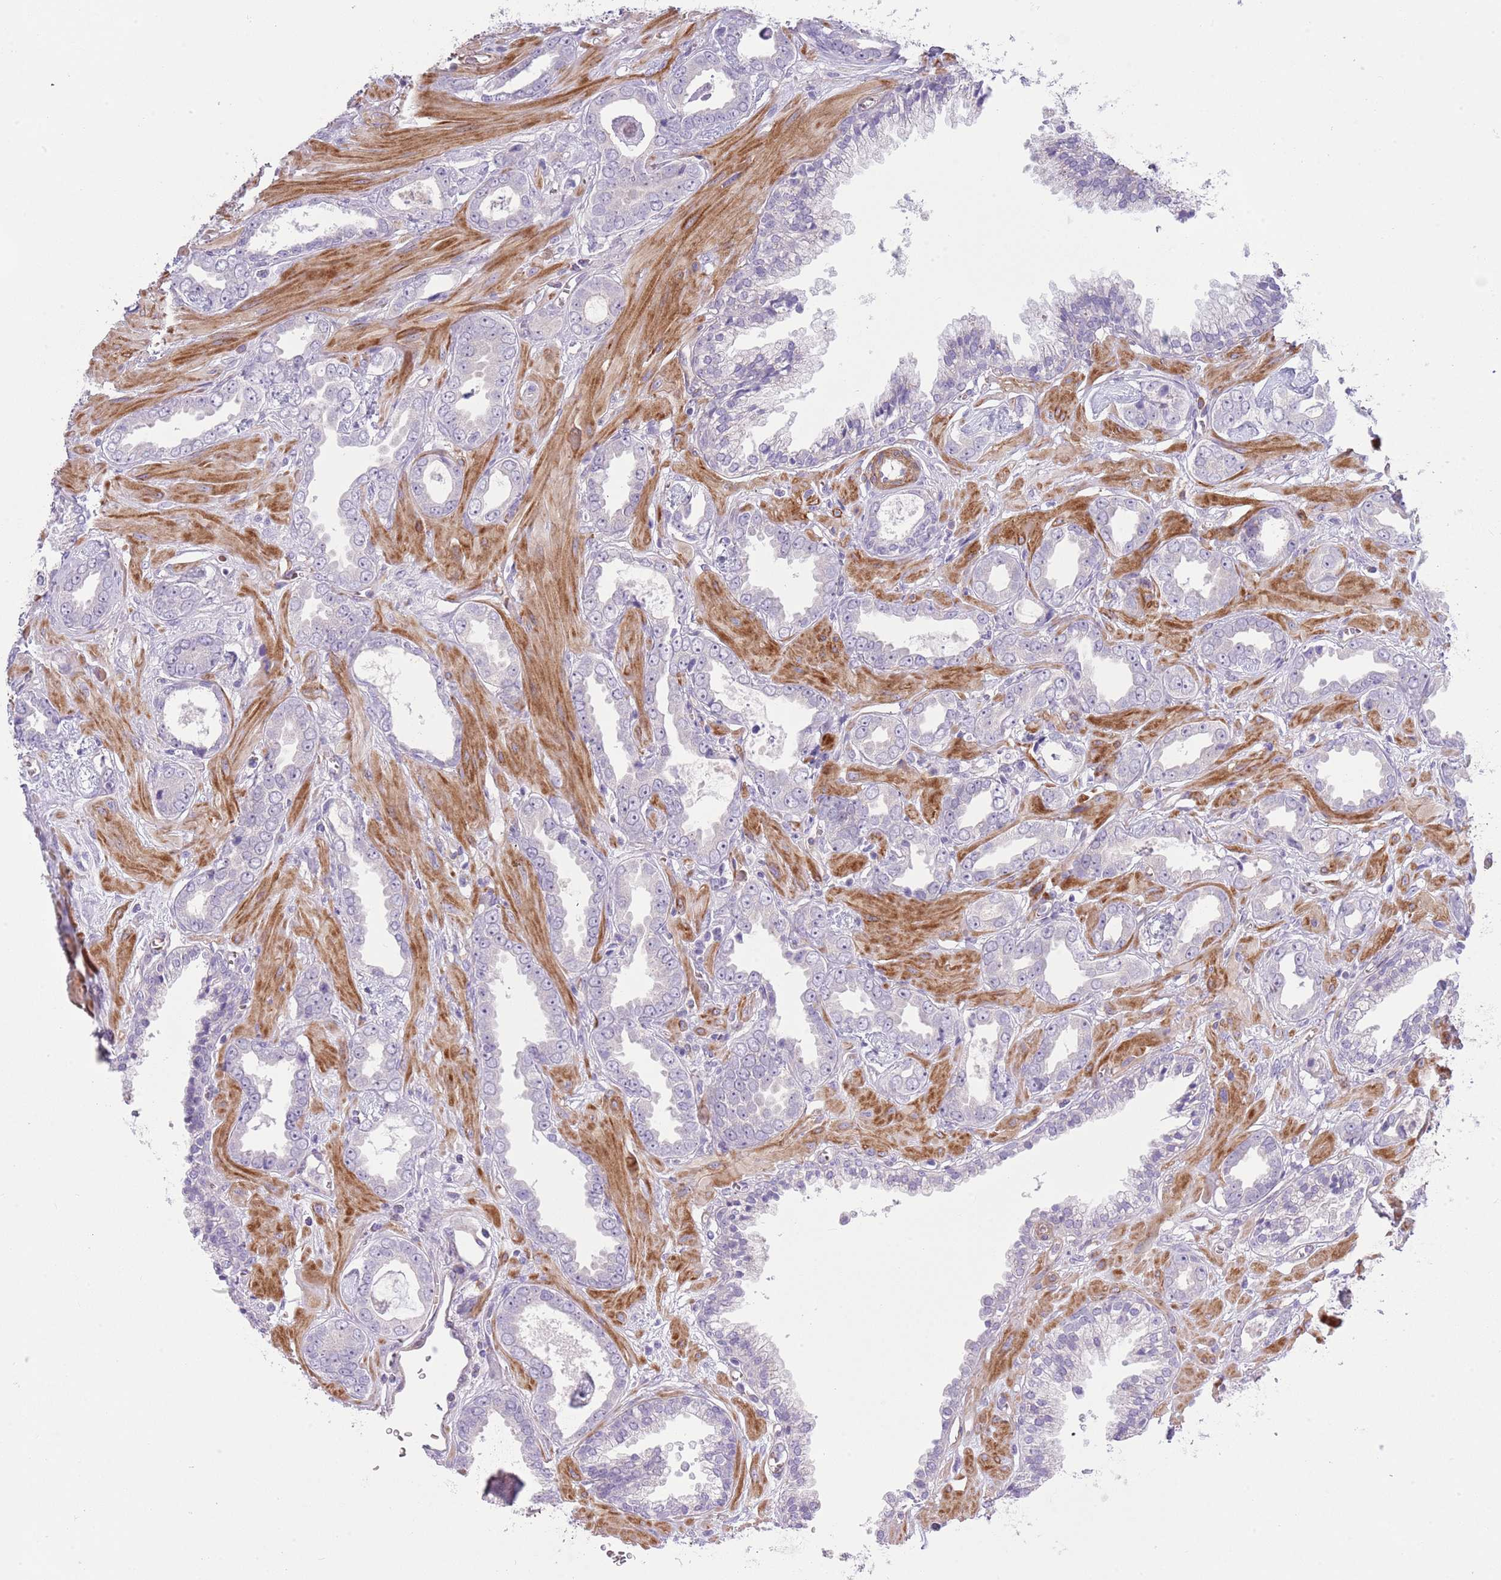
{"staining": {"intensity": "negative", "quantity": "none", "location": "none"}, "tissue": "prostate cancer", "cell_type": "Tumor cells", "image_type": "cancer", "snomed": [{"axis": "morphology", "description": "Adenocarcinoma, Low grade"}, {"axis": "topography", "description": "Prostate"}], "caption": "Immunohistochemistry photomicrograph of prostate adenocarcinoma (low-grade) stained for a protein (brown), which shows no expression in tumor cells. (DAB (3,3'-diaminobenzidine) IHC with hematoxylin counter stain).", "gene": "TINAGL1", "patient": {"sex": "male", "age": 60}}